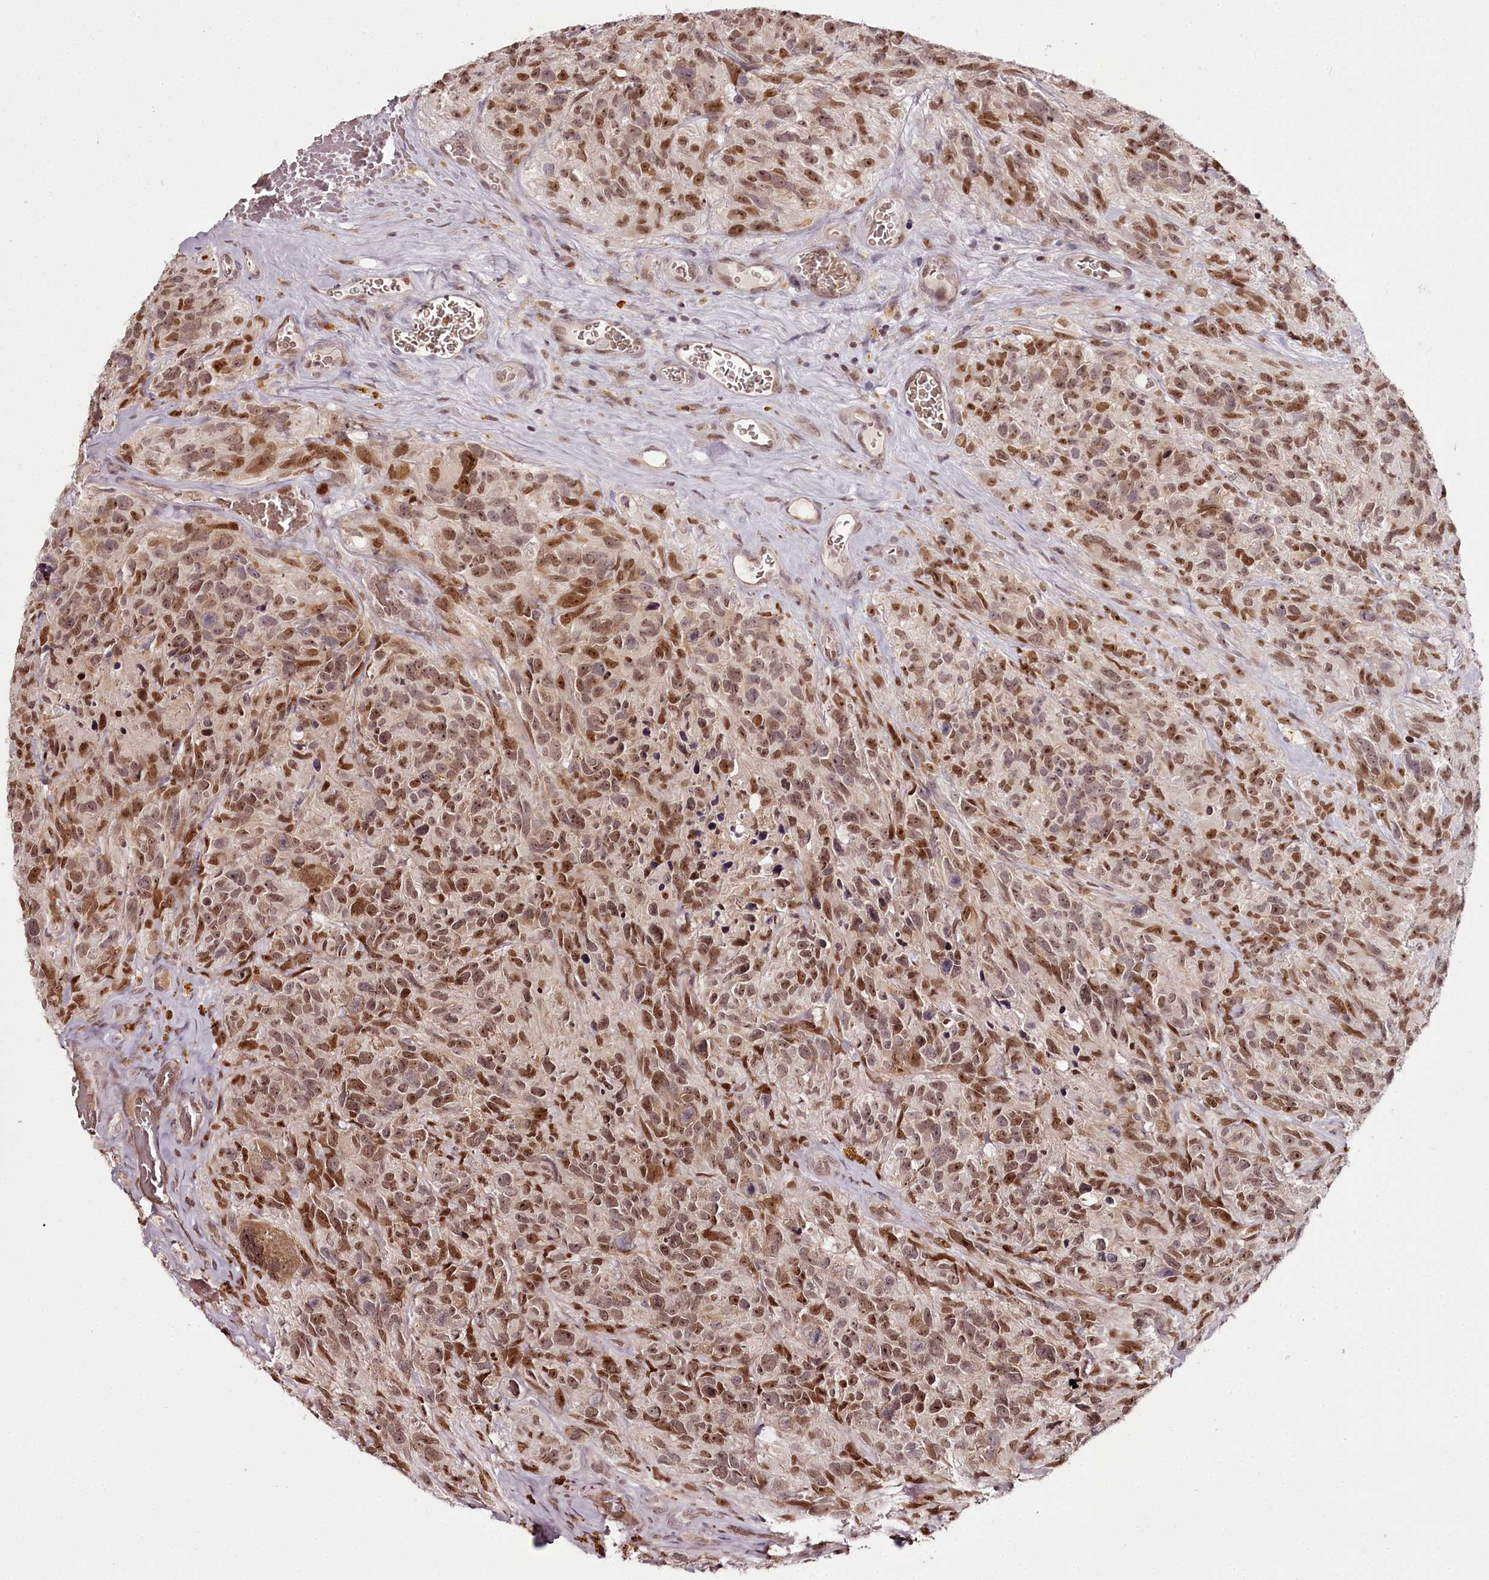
{"staining": {"intensity": "moderate", "quantity": ">75%", "location": "nuclear"}, "tissue": "glioma", "cell_type": "Tumor cells", "image_type": "cancer", "snomed": [{"axis": "morphology", "description": "Glioma, malignant, High grade"}, {"axis": "topography", "description": "Brain"}], "caption": "A histopathology image of human glioma stained for a protein reveals moderate nuclear brown staining in tumor cells. (DAB (3,3'-diaminobenzidine) = brown stain, brightfield microscopy at high magnification).", "gene": "THYN1", "patient": {"sex": "male", "age": 69}}